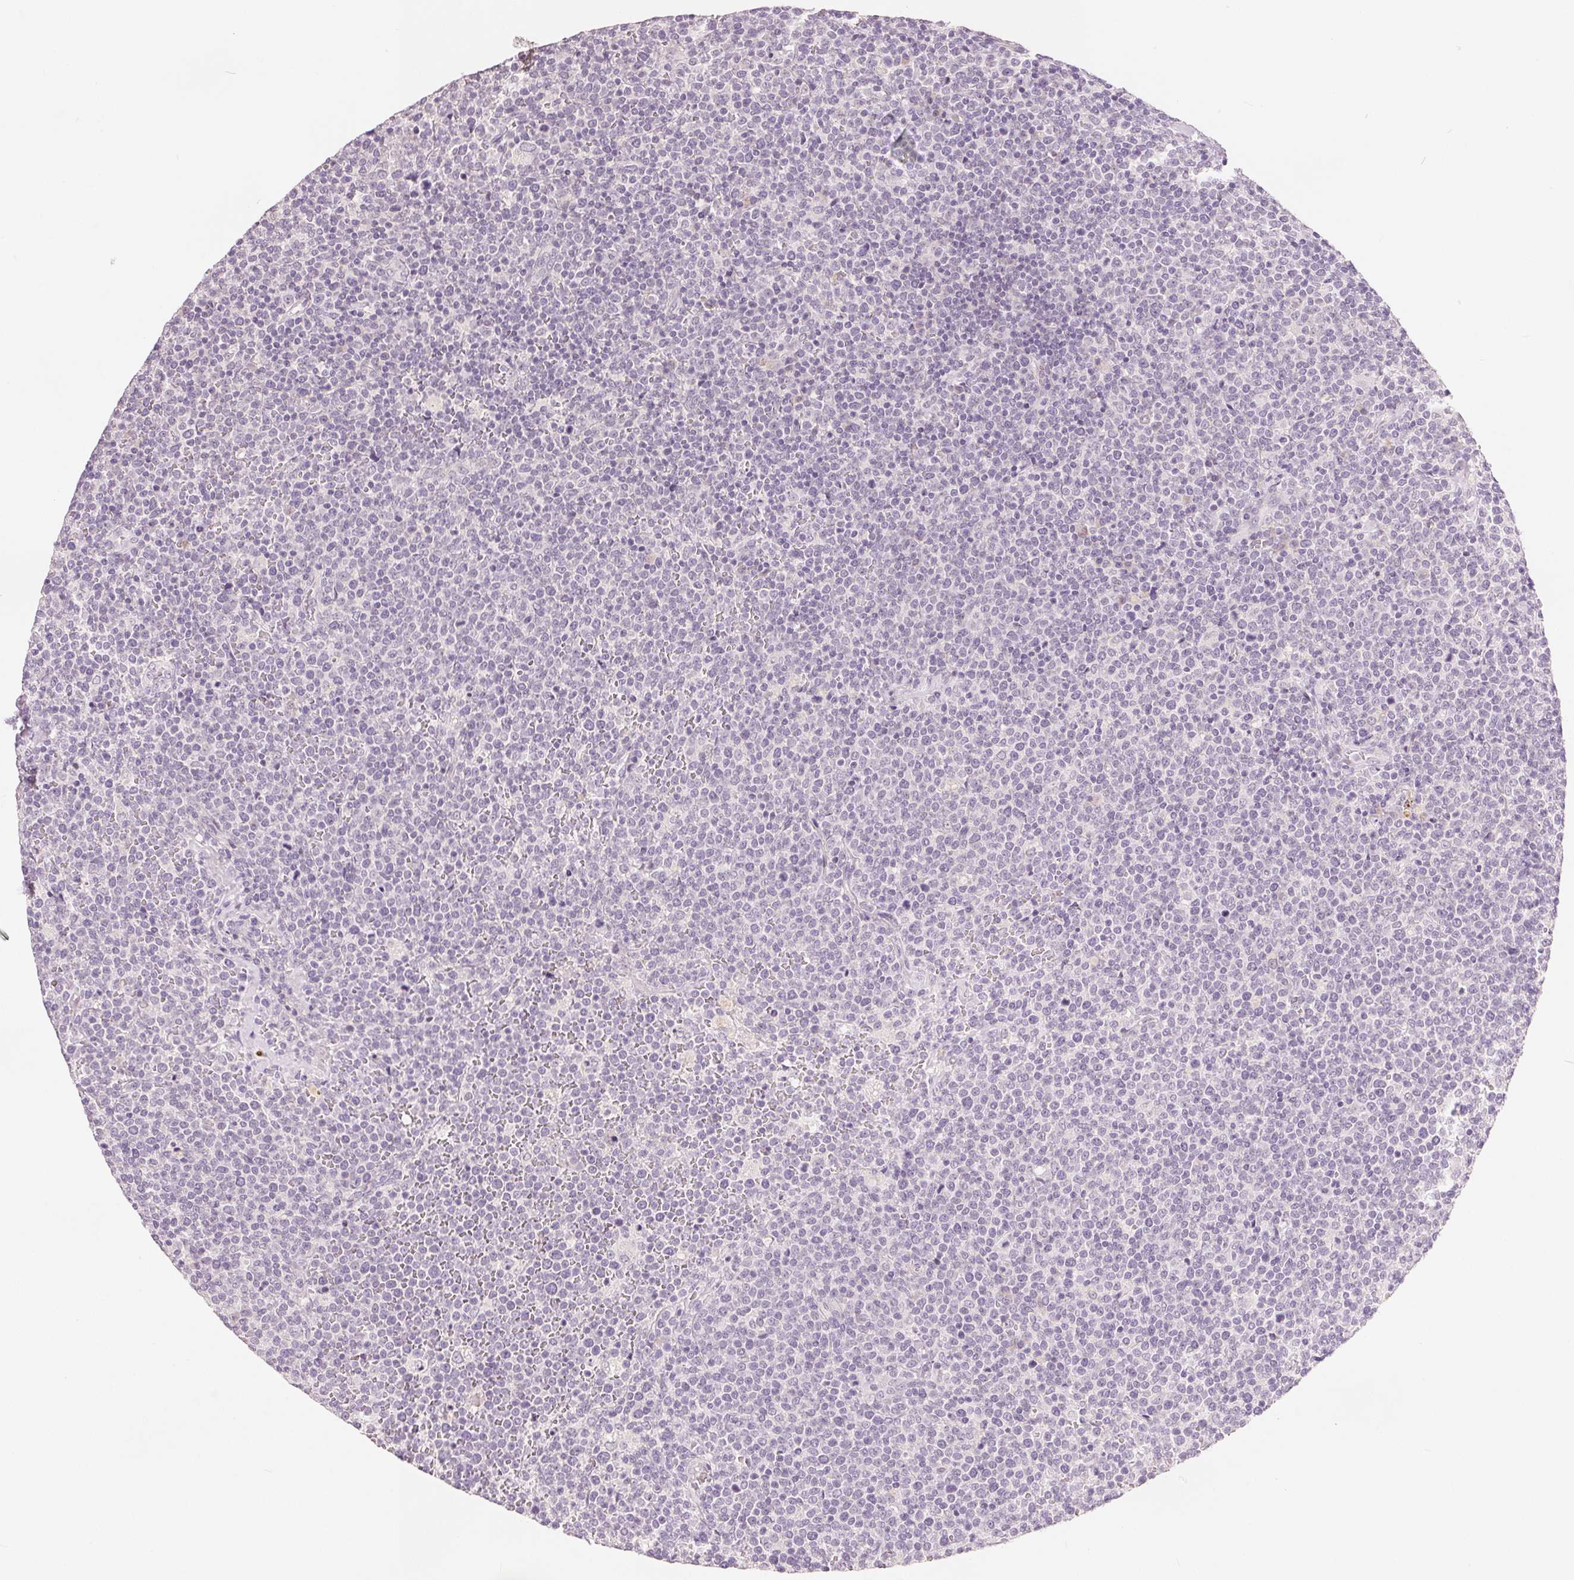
{"staining": {"intensity": "negative", "quantity": "none", "location": "none"}, "tissue": "lymphoma", "cell_type": "Tumor cells", "image_type": "cancer", "snomed": [{"axis": "morphology", "description": "Malignant lymphoma, non-Hodgkin's type, High grade"}, {"axis": "topography", "description": "Lymph node"}], "caption": "High-grade malignant lymphoma, non-Hodgkin's type was stained to show a protein in brown. There is no significant positivity in tumor cells. The staining was performed using DAB to visualize the protein expression in brown, while the nuclei were stained in blue with hematoxylin (Magnification: 20x).", "gene": "CA12", "patient": {"sex": "male", "age": 61}}